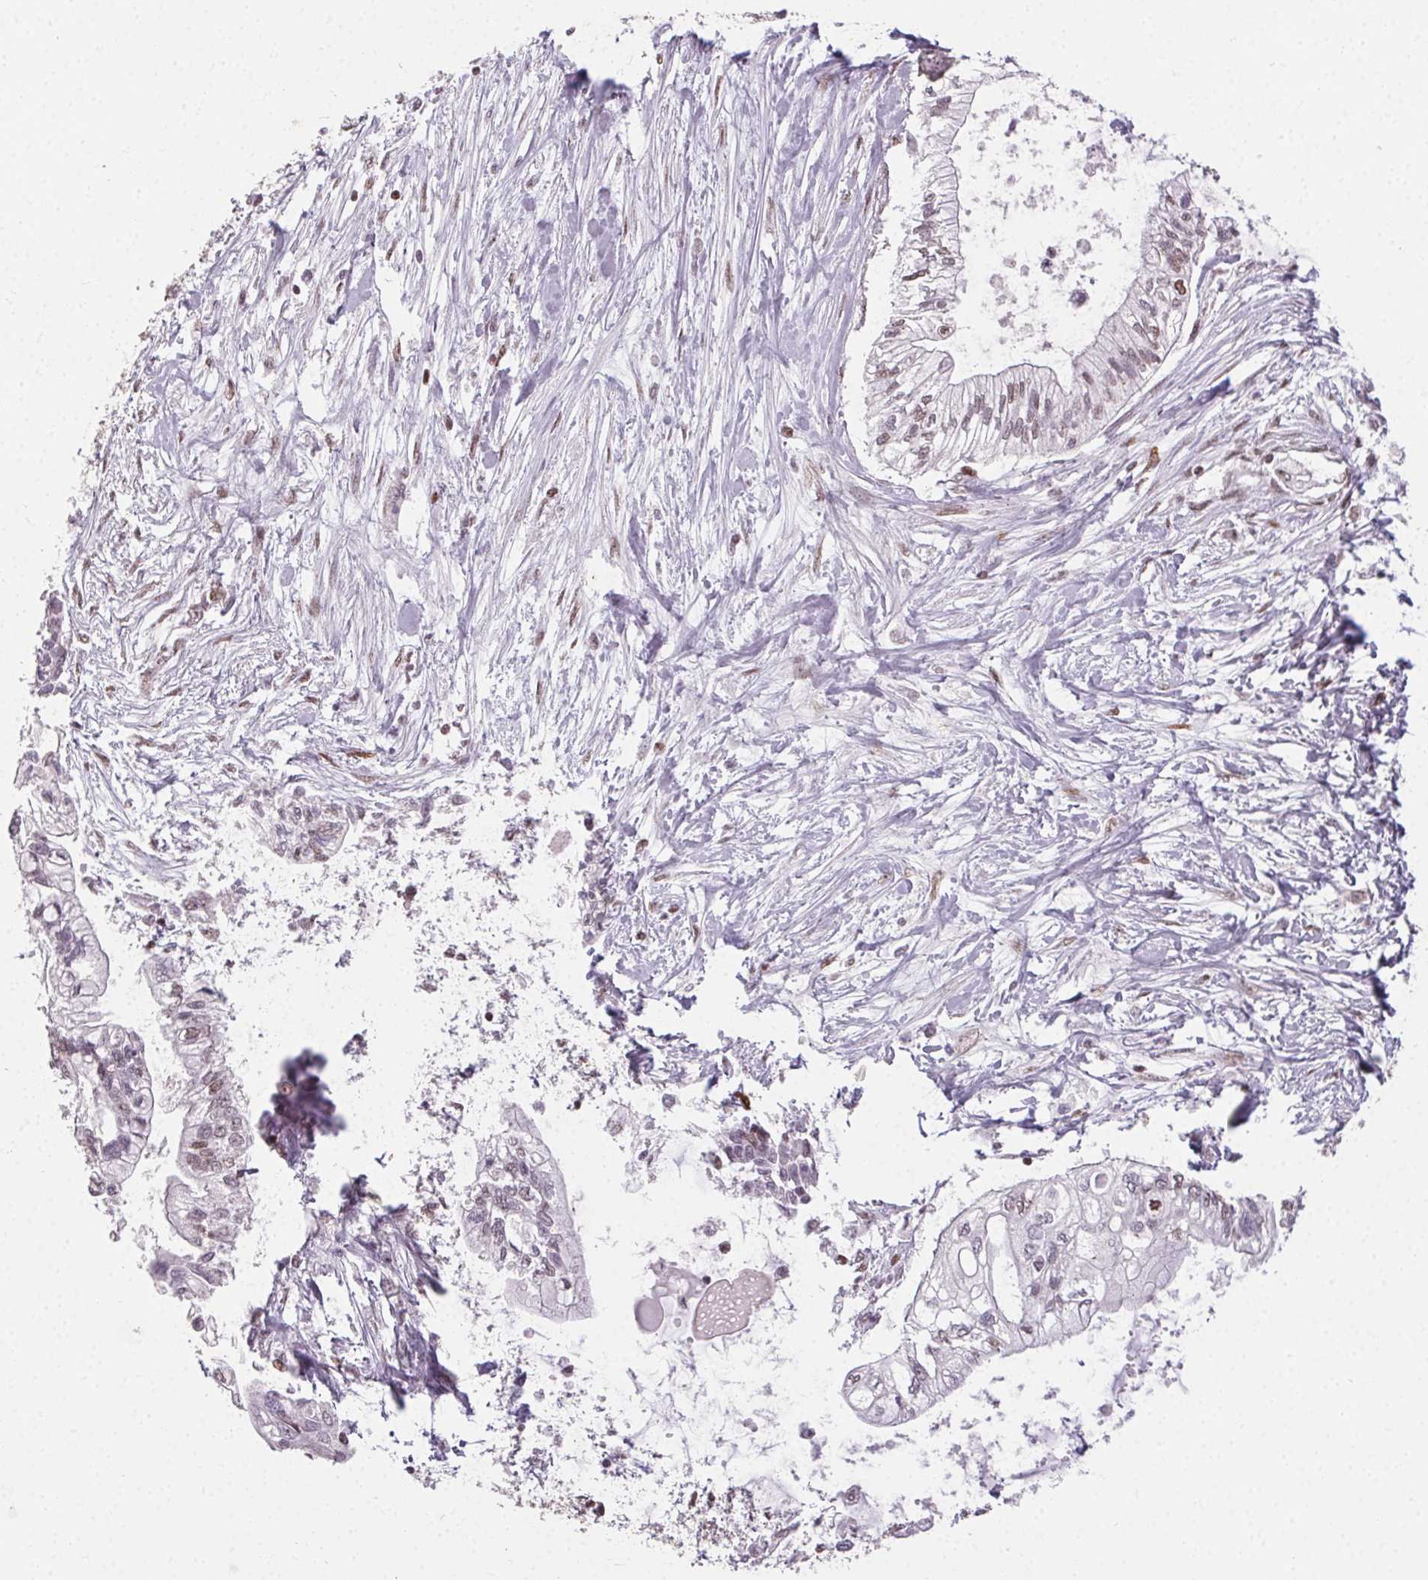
{"staining": {"intensity": "weak", "quantity": "25%-75%", "location": "nuclear"}, "tissue": "pancreatic cancer", "cell_type": "Tumor cells", "image_type": "cancer", "snomed": [{"axis": "morphology", "description": "Adenocarcinoma, NOS"}, {"axis": "topography", "description": "Pancreas"}], "caption": "Pancreatic adenocarcinoma stained with DAB (3,3'-diaminobenzidine) immunohistochemistry (IHC) exhibits low levels of weak nuclear staining in about 25%-75% of tumor cells. (Brightfield microscopy of DAB IHC at high magnification).", "gene": "KMT2A", "patient": {"sex": "female", "age": 77}}